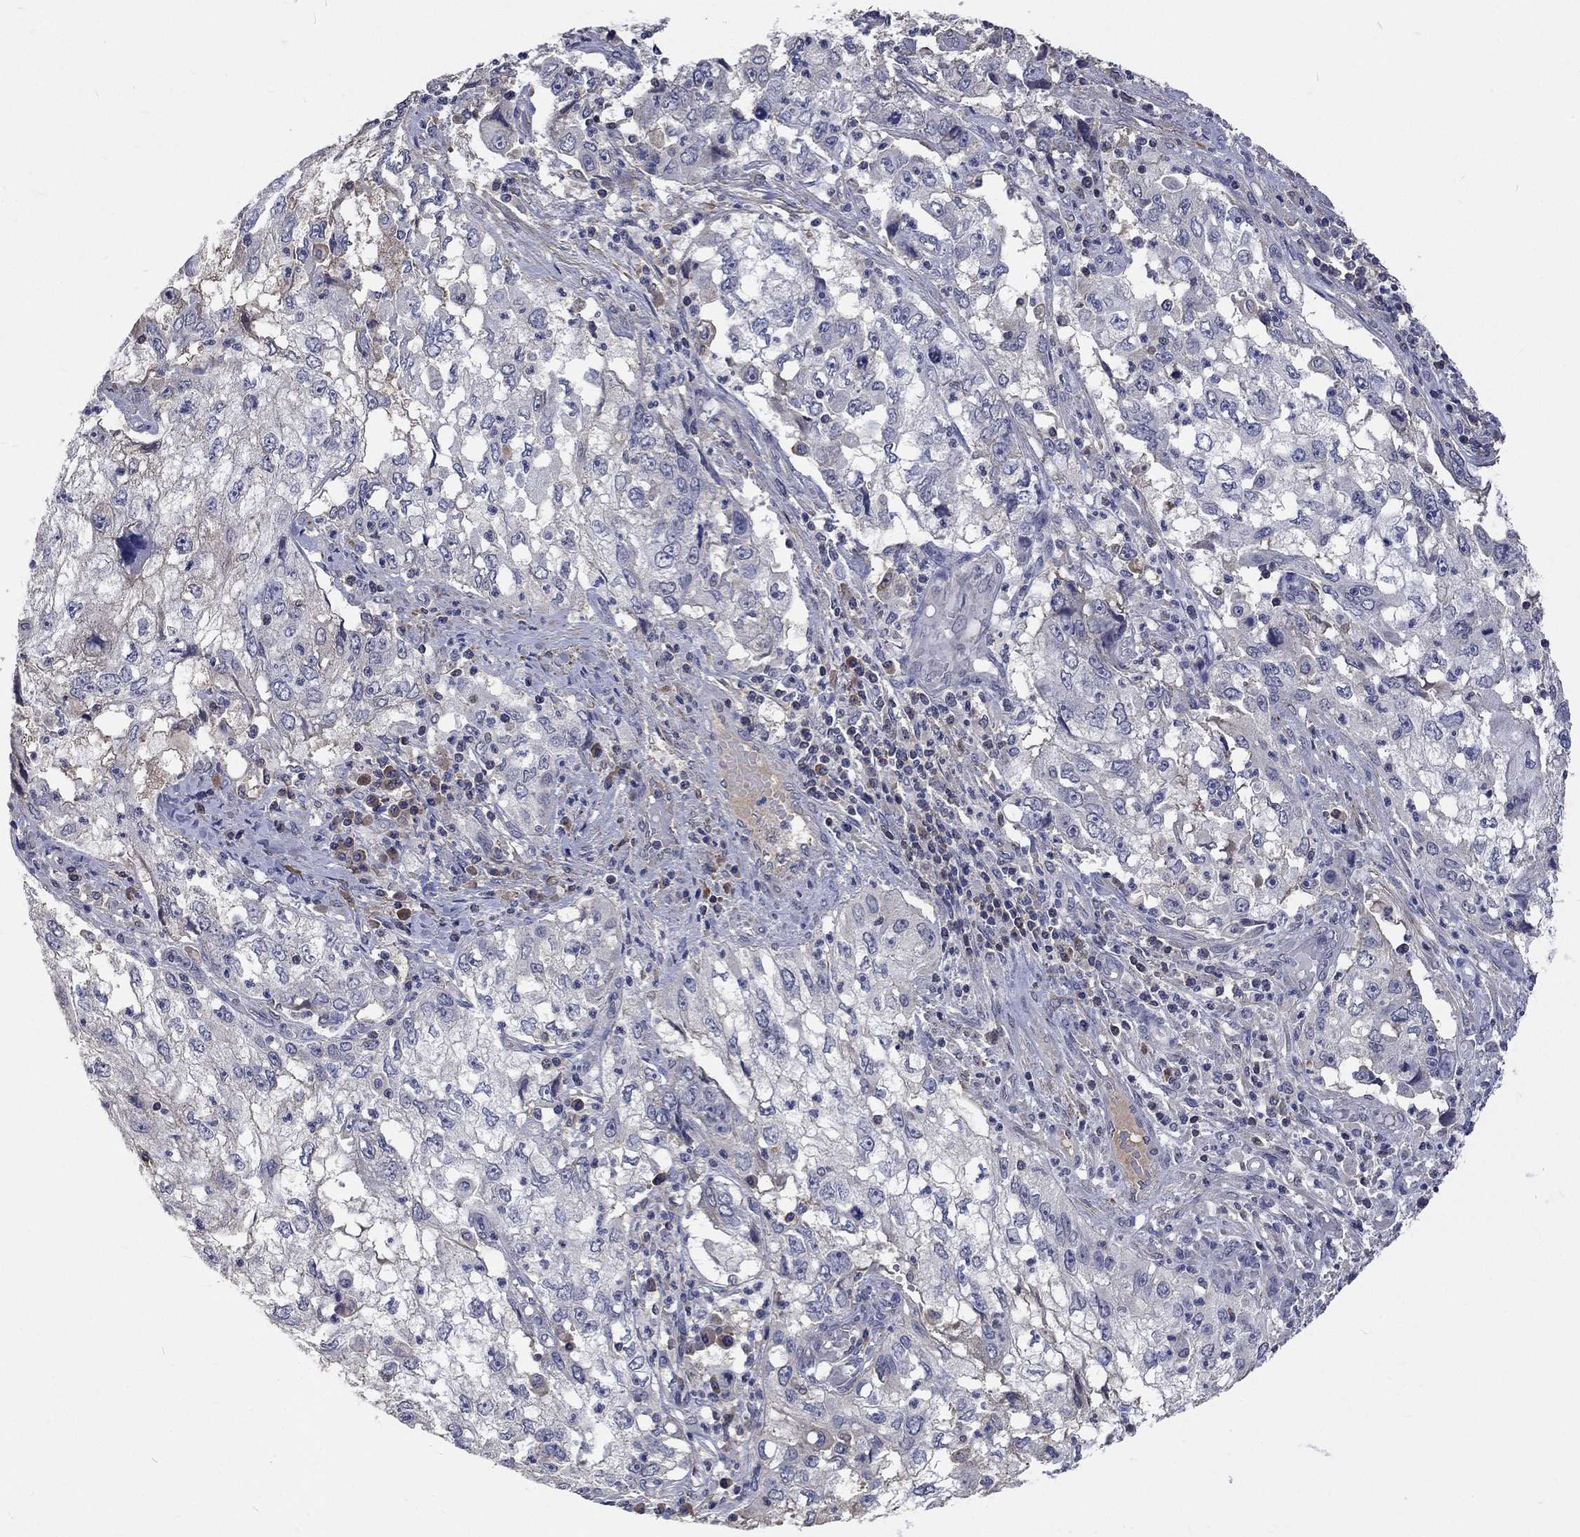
{"staining": {"intensity": "negative", "quantity": "none", "location": "none"}, "tissue": "cervical cancer", "cell_type": "Tumor cells", "image_type": "cancer", "snomed": [{"axis": "morphology", "description": "Squamous cell carcinoma, NOS"}, {"axis": "topography", "description": "Cervix"}], "caption": "Immunohistochemistry (IHC) photomicrograph of human cervical cancer stained for a protein (brown), which displays no positivity in tumor cells. Nuclei are stained in blue.", "gene": "ZBTB18", "patient": {"sex": "female", "age": 36}}